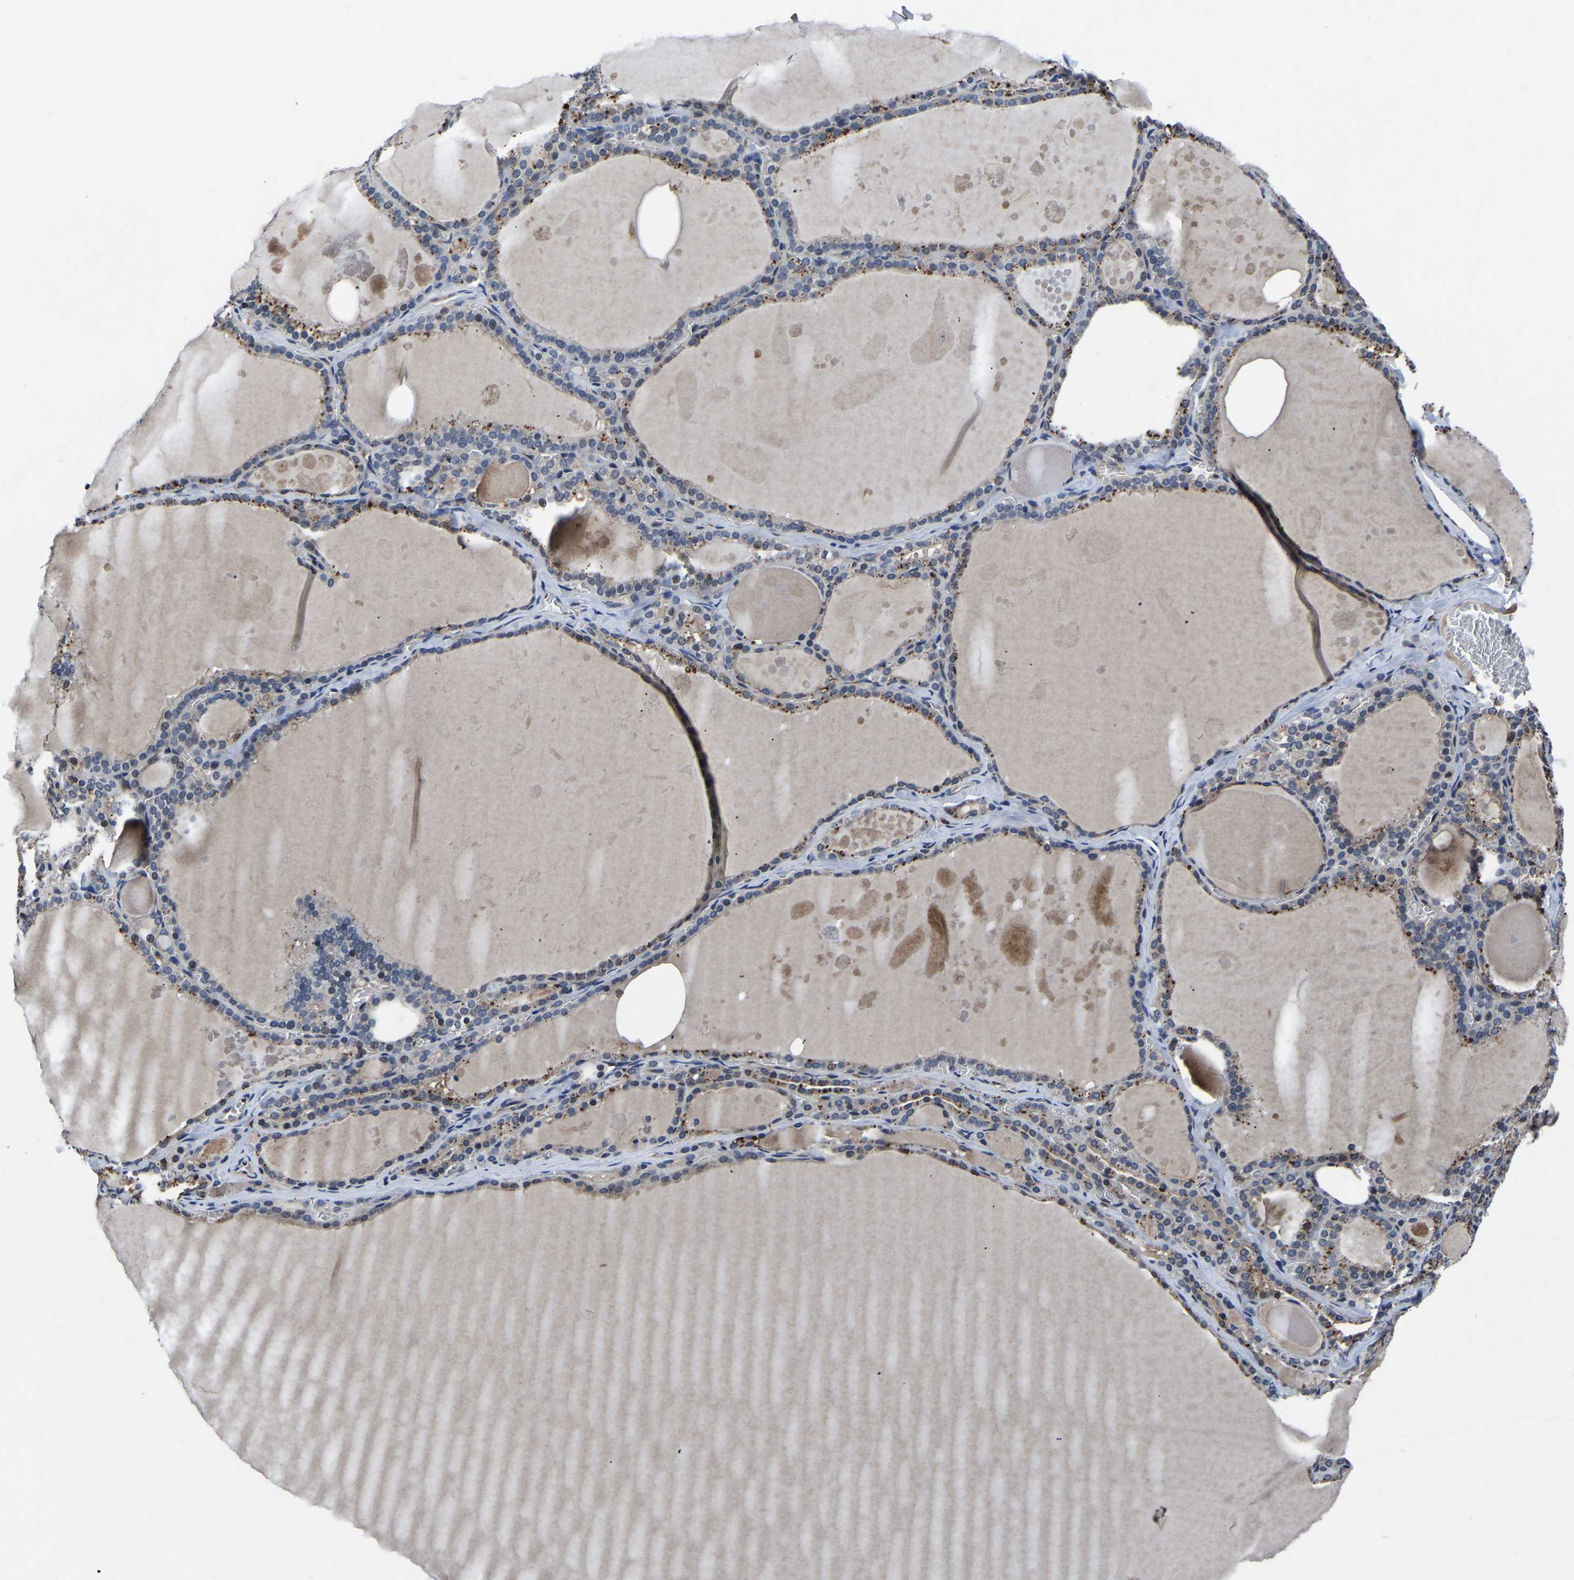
{"staining": {"intensity": "moderate", "quantity": "25%-75%", "location": "cytoplasmic/membranous"}, "tissue": "thyroid gland", "cell_type": "Glandular cells", "image_type": "normal", "snomed": [{"axis": "morphology", "description": "Normal tissue, NOS"}, {"axis": "topography", "description": "Thyroid gland"}], "caption": "Immunohistochemical staining of unremarkable human thyroid gland demonstrates 25%-75% levels of moderate cytoplasmic/membranous protein expression in about 25%-75% of glandular cells. (DAB = brown stain, brightfield microscopy at high magnification).", "gene": "FGD5", "patient": {"sex": "male", "age": 56}}